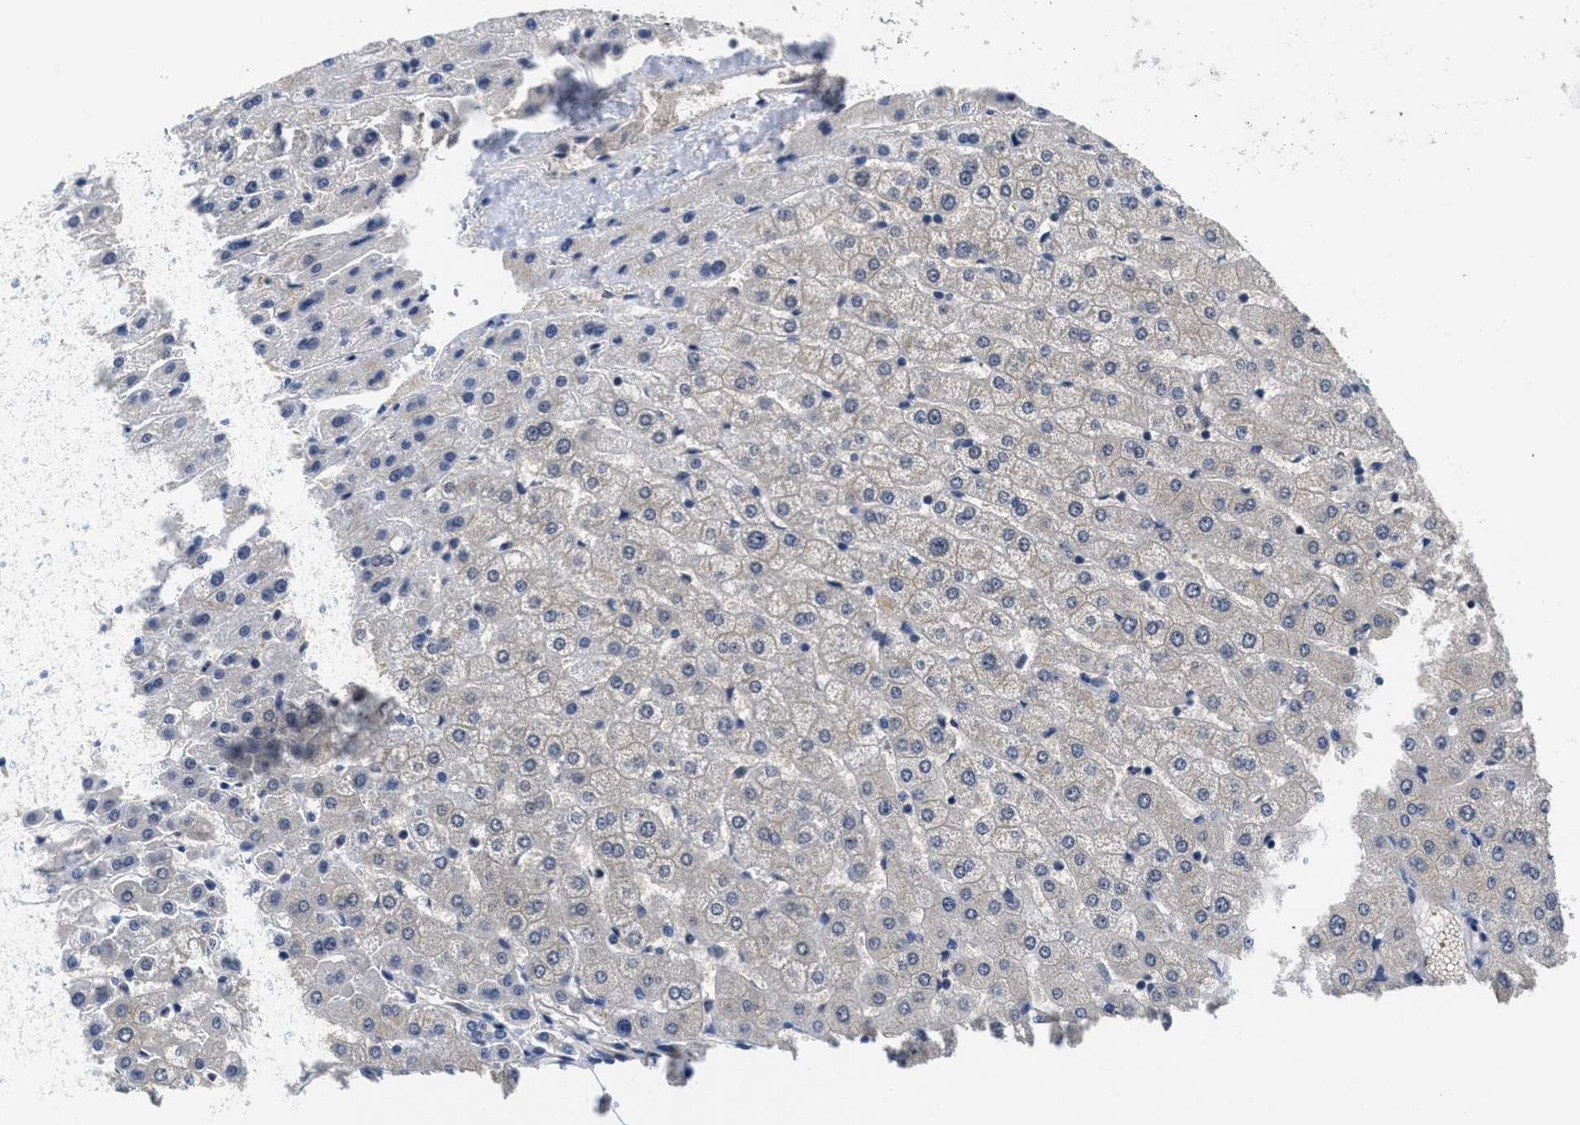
{"staining": {"intensity": "negative", "quantity": "none", "location": "none"}, "tissue": "liver", "cell_type": "Cholangiocytes", "image_type": "normal", "snomed": [{"axis": "morphology", "description": "Normal tissue, NOS"}, {"axis": "morphology", "description": "Fibrosis, NOS"}, {"axis": "topography", "description": "Liver"}], "caption": "A micrograph of human liver is negative for staining in cholangiocytes. Nuclei are stained in blue.", "gene": "ANGPT1", "patient": {"sex": "female", "age": 29}}